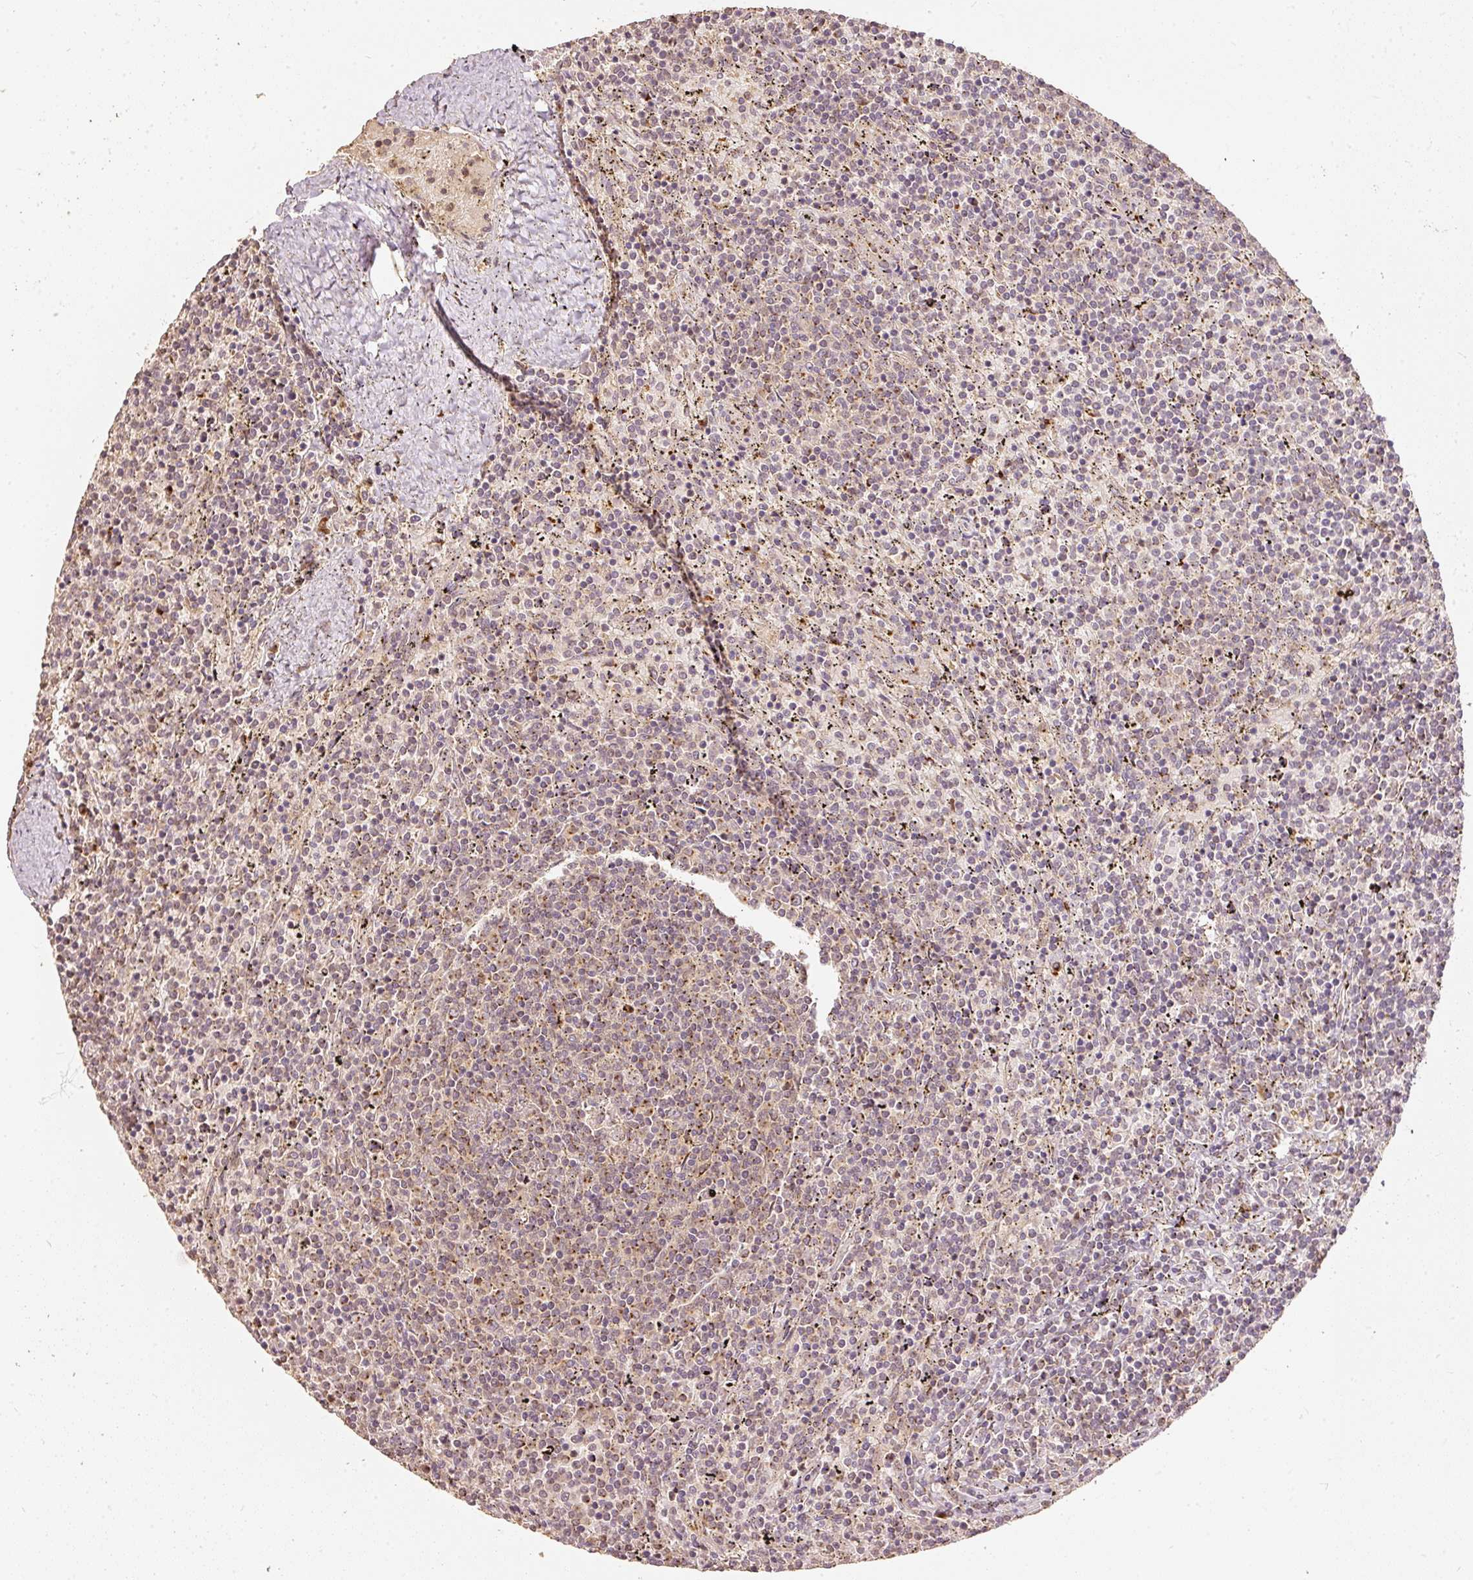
{"staining": {"intensity": "moderate", "quantity": "25%-75%", "location": "cytoplasmic/membranous"}, "tissue": "lymphoma", "cell_type": "Tumor cells", "image_type": "cancer", "snomed": [{"axis": "morphology", "description": "Malignant lymphoma, non-Hodgkin's type, Low grade"}, {"axis": "topography", "description": "Spleen"}], "caption": "An image of lymphoma stained for a protein shows moderate cytoplasmic/membranous brown staining in tumor cells.", "gene": "FUT8", "patient": {"sex": "female", "age": 50}}